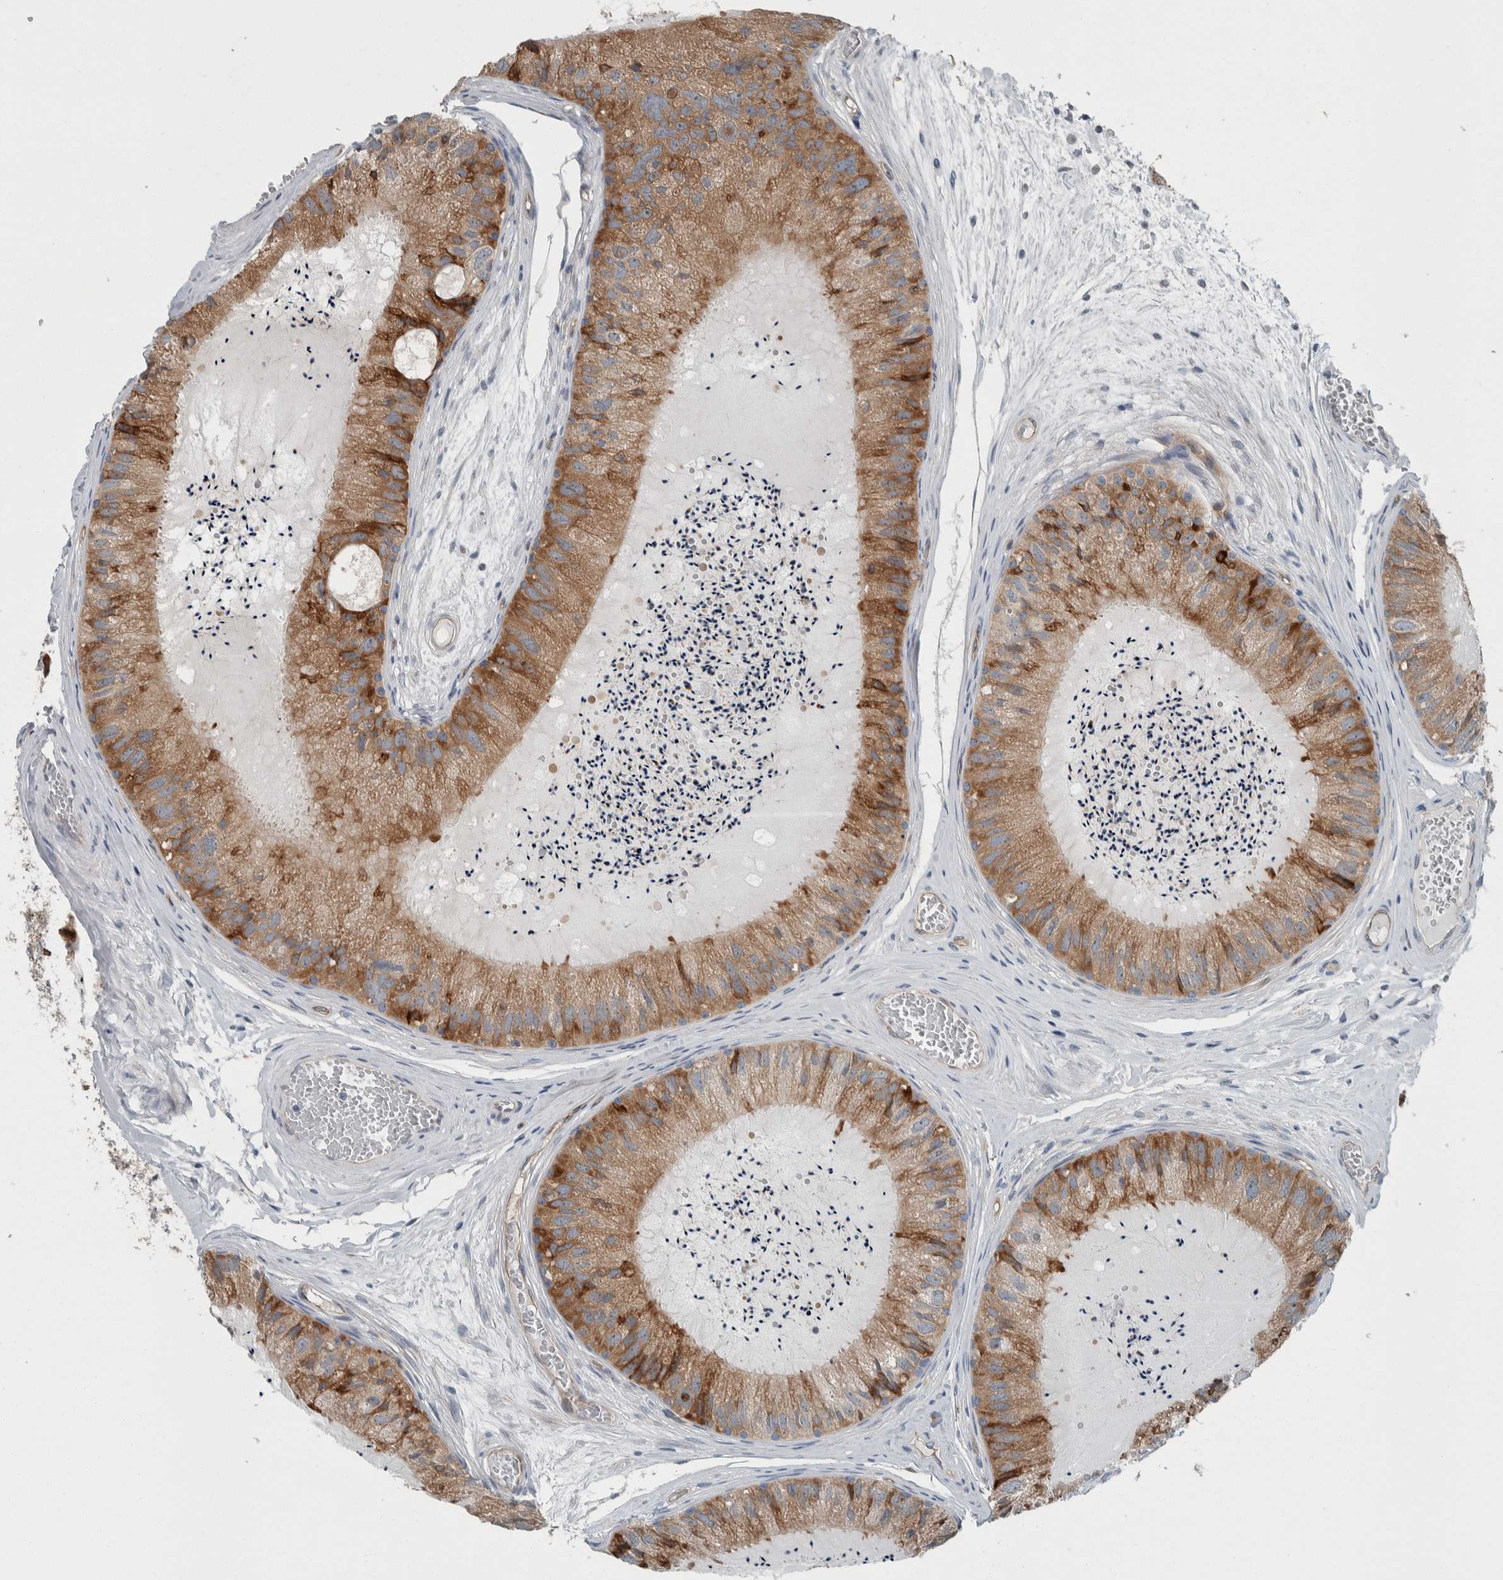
{"staining": {"intensity": "strong", "quantity": ">75%", "location": "cytoplasmic/membranous"}, "tissue": "epididymis", "cell_type": "Glandular cells", "image_type": "normal", "snomed": [{"axis": "morphology", "description": "Normal tissue, NOS"}, {"axis": "topography", "description": "Epididymis"}], "caption": "Immunohistochemistry (IHC) micrograph of unremarkable epididymis: human epididymis stained using IHC reveals high levels of strong protein expression localized specifically in the cytoplasmic/membranous of glandular cells, appearing as a cytoplasmic/membranous brown color.", "gene": "USP25", "patient": {"sex": "male", "age": 31}}